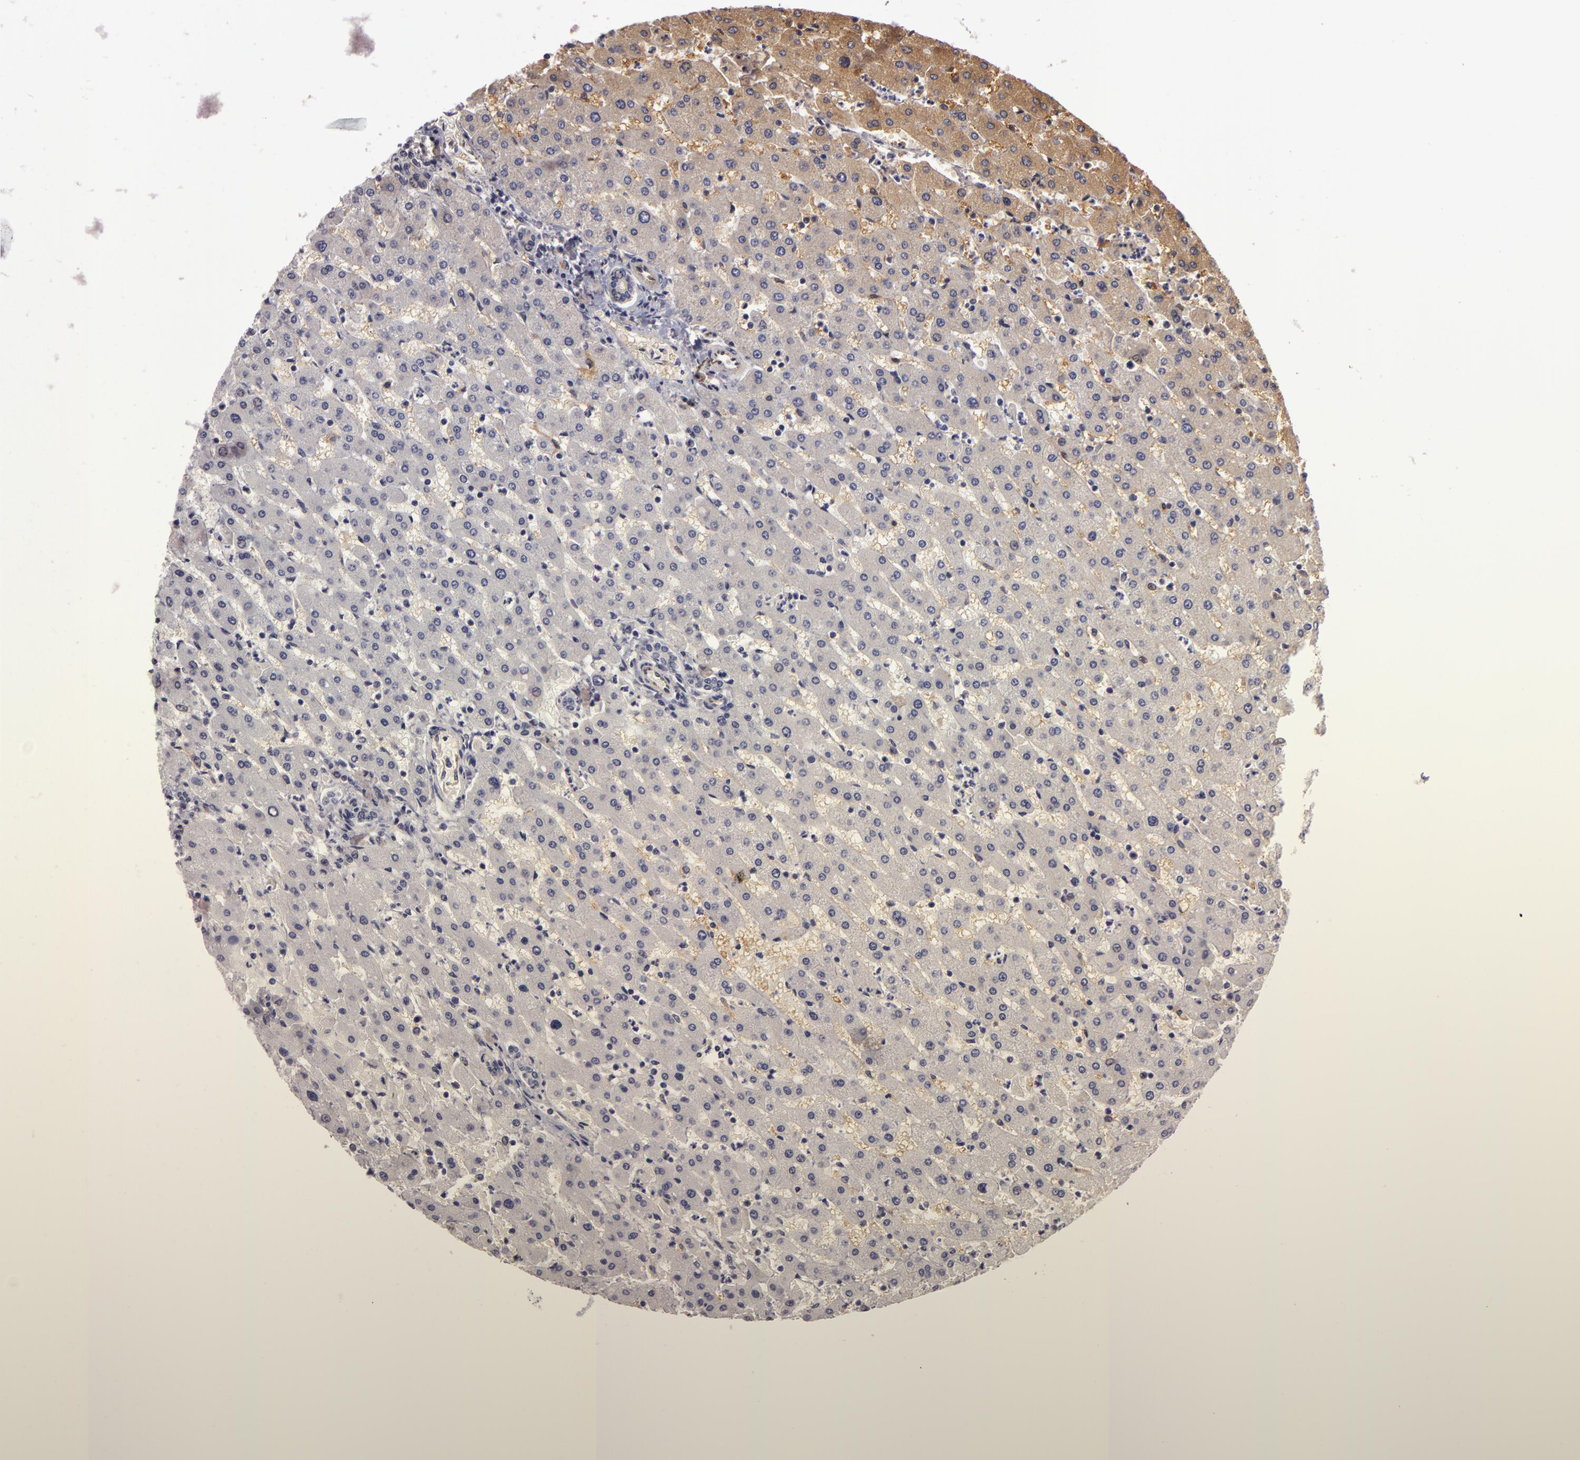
{"staining": {"intensity": "negative", "quantity": "none", "location": "none"}, "tissue": "liver", "cell_type": "Cholangiocytes", "image_type": "normal", "snomed": [{"axis": "morphology", "description": "Normal tissue, NOS"}, {"axis": "topography", "description": "Liver"}], "caption": "This is an immunohistochemistry photomicrograph of benign liver. There is no expression in cholangiocytes.", "gene": "ZNF229", "patient": {"sex": "female", "age": 30}}